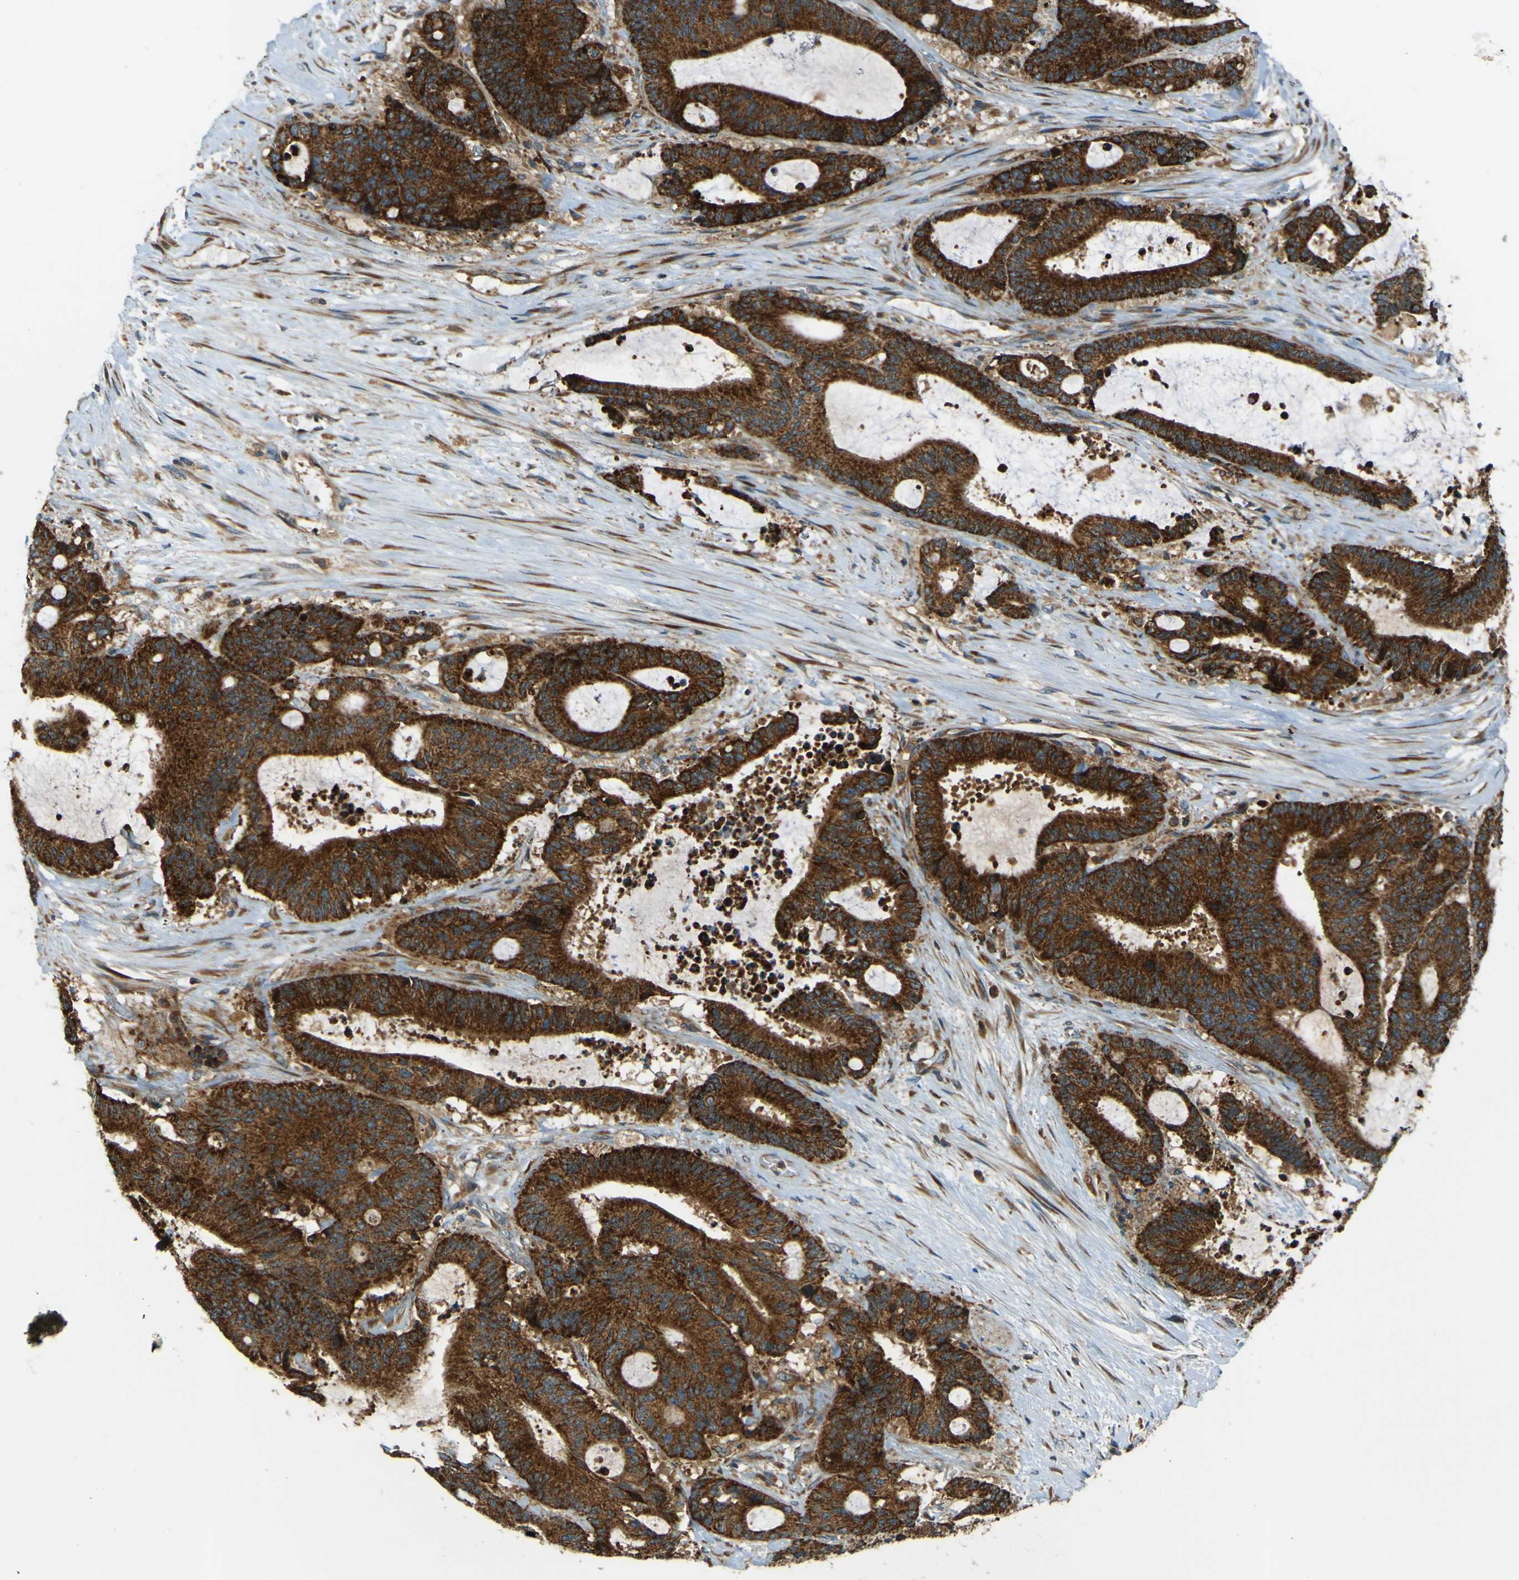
{"staining": {"intensity": "strong", "quantity": ">75%", "location": "cytoplasmic/membranous"}, "tissue": "liver cancer", "cell_type": "Tumor cells", "image_type": "cancer", "snomed": [{"axis": "morphology", "description": "Normal tissue, NOS"}, {"axis": "morphology", "description": "Cholangiocarcinoma"}, {"axis": "topography", "description": "Liver"}, {"axis": "topography", "description": "Peripheral nerve tissue"}], "caption": "DAB immunohistochemical staining of liver cancer (cholangiocarcinoma) shows strong cytoplasmic/membranous protein positivity in approximately >75% of tumor cells.", "gene": "DNAJC5", "patient": {"sex": "female", "age": 73}}